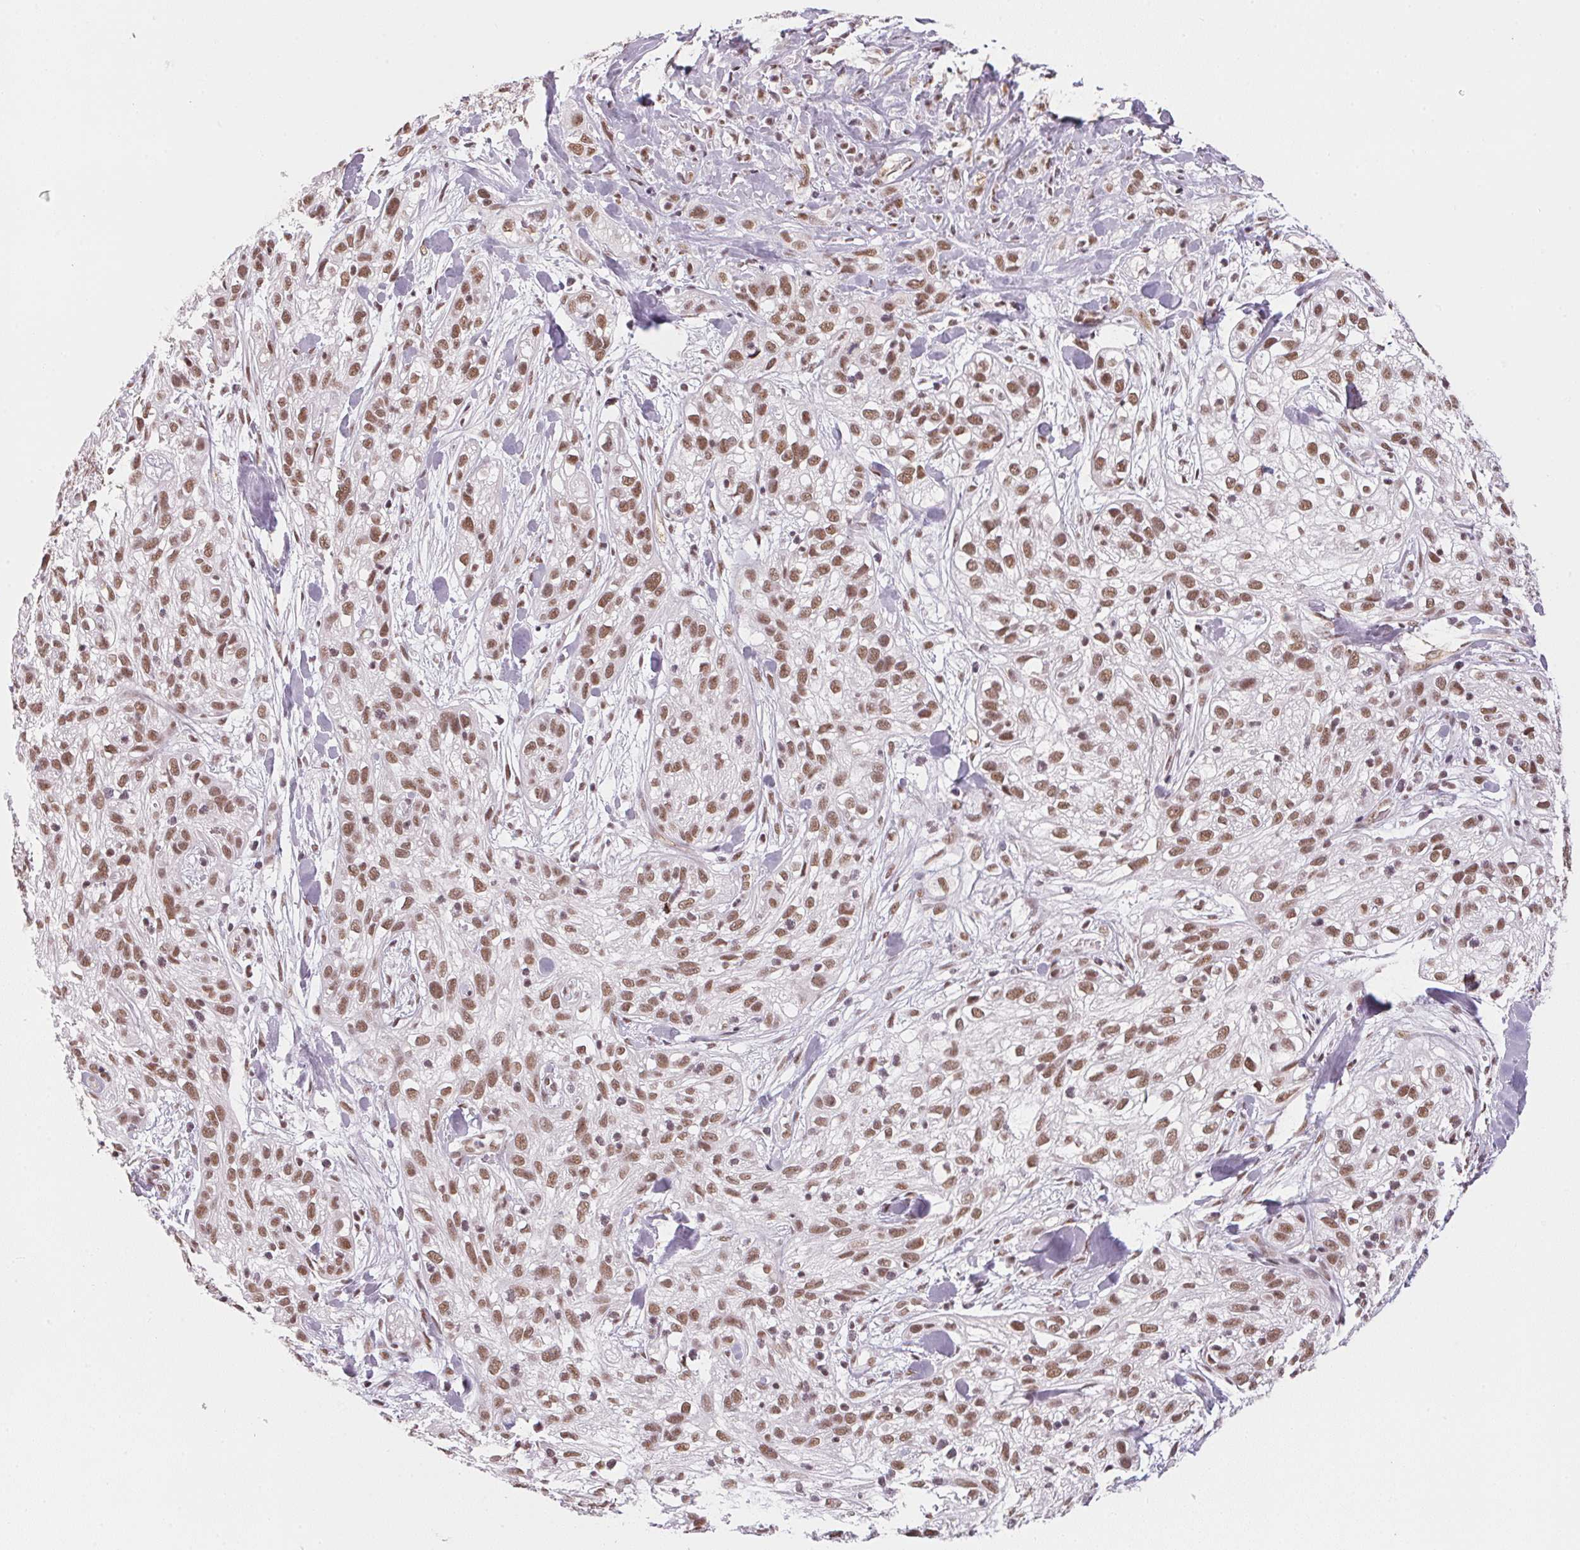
{"staining": {"intensity": "moderate", "quantity": ">75%", "location": "nuclear"}, "tissue": "skin cancer", "cell_type": "Tumor cells", "image_type": "cancer", "snomed": [{"axis": "morphology", "description": "Squamous cell carcinoma, NOS"}, {"axis": "topography", "description": "Skin"}], "caption": "IHC photomicrograph of neoplastic tissue: skin cancer stained using immunohistochemistry shows medium levels of moderate protein expression localized specifically in the nuclear of tumor cells, appearing as a nuclear brown color.", "gene": "SRSF7", "patient": {"sex": "male", "age": 82}}